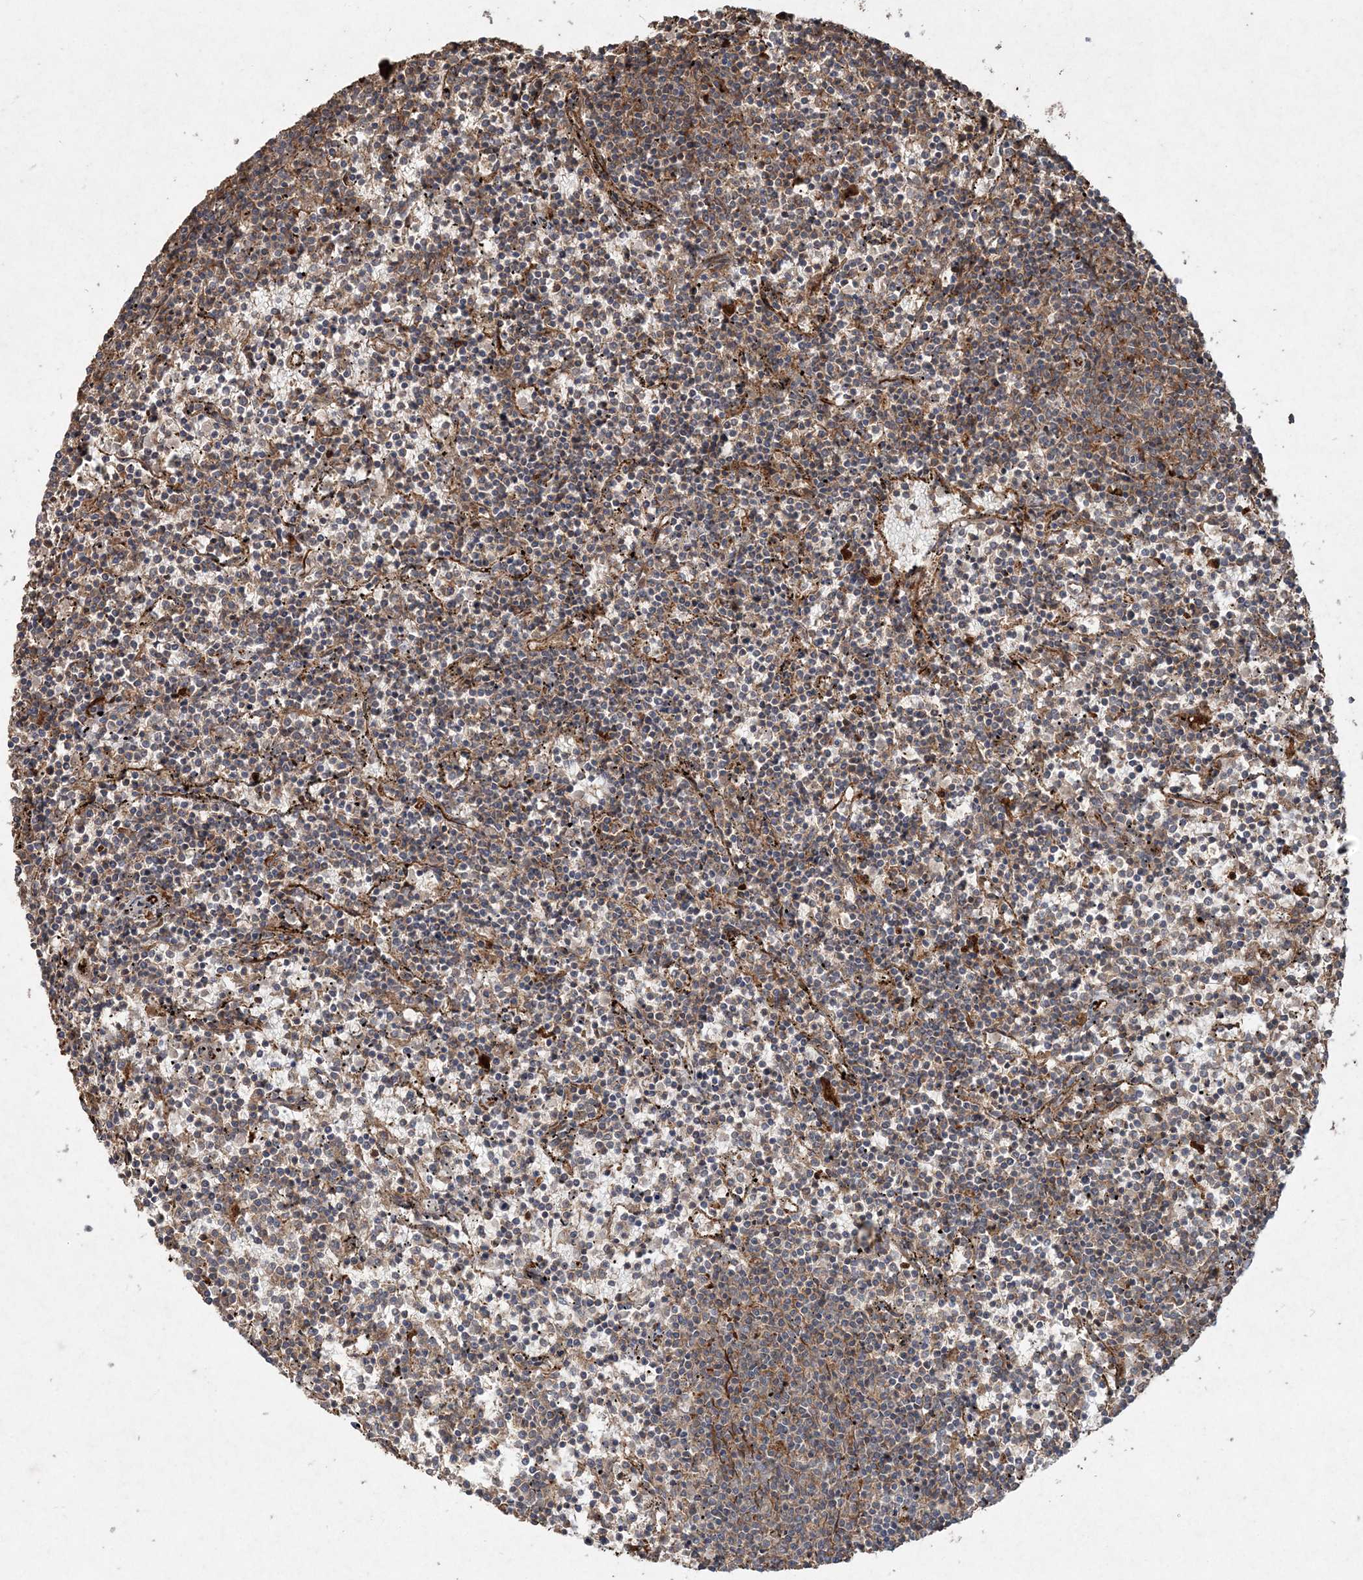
{"staining": {"intensity": "weak", "quantity": "<25%", "location": "cytoplasmic/membranous"}, "tissue": "lymphoma", "cell_type": "Tumor cells", "image_type": "cancer", "snomed": [{"axis": "morphology", "description": "Malignant lymphoma, non-Hodgkin's type, Low grade"}, {"axis": "topography", "description": "Spleen"}], "caption": "An image of human low-grade malignant lymphoma, non-Hodgkin's type is negative for staining in tumor cells.", "gene": "SPRY1", "patient": {"sex": "female", "age": 50}}